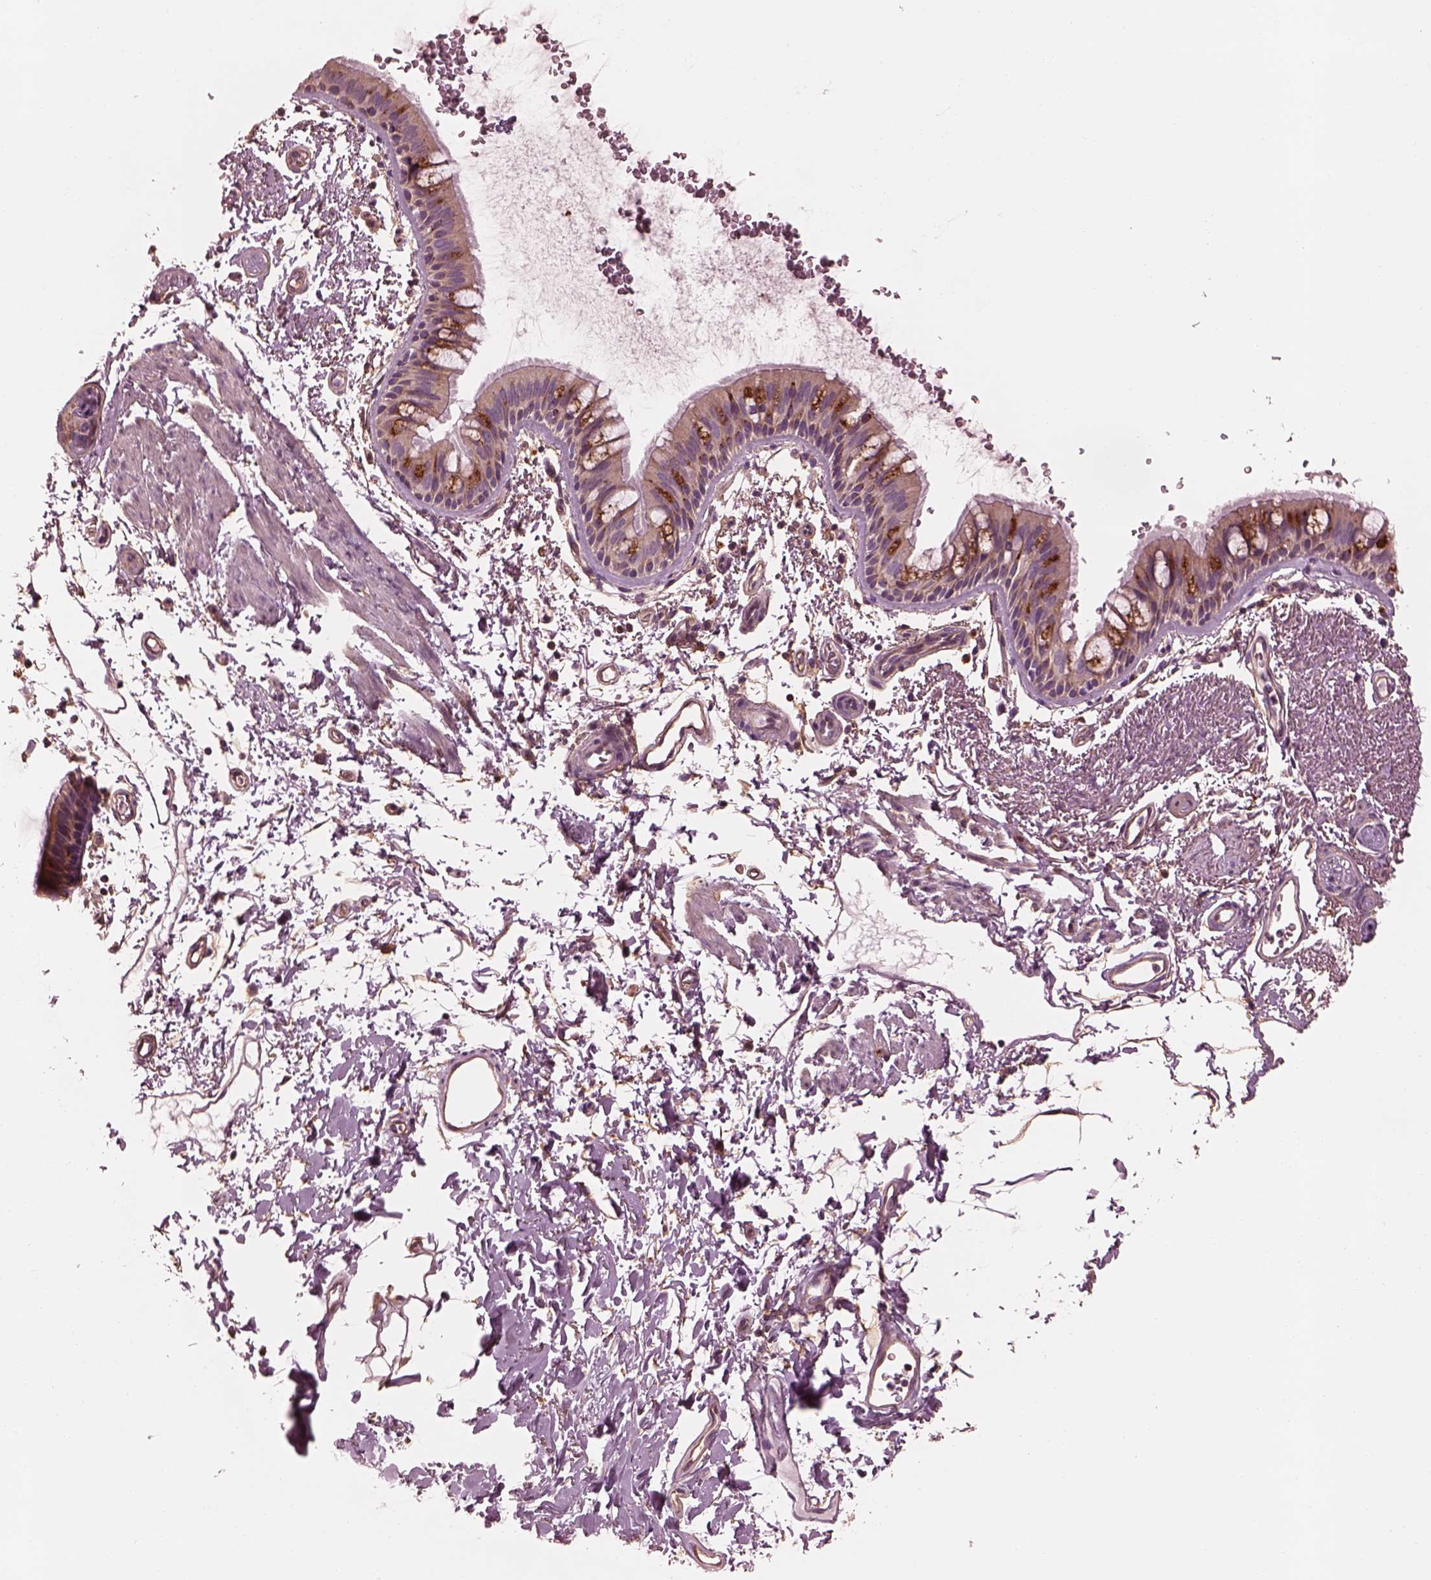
{"staining": {"intensity": "moderate", "quantity": "25%-75%", "location": "cytoplasmic/membranous"}, "tissue": "bronchus", "cell_type": "Respiratory epithelial cells", "image_type": "normal", "snomed": [{"axis": "morphology", "description": "Normal tissue, NOS"}, {"axis": "topography", "description": "Lymph node"}, {"axis": "topography", "description": "Bronchus"}], "caption": "Immunohistochemical staining of unremarkable bronchus reveals 25%-75% levels of moderate cytoplasmic/membranous protein staining in about 25%-75% of respiratory epithelial cells.", "gene": "ELAPOR1", "patient": {"sex": "female", "age": 70}}